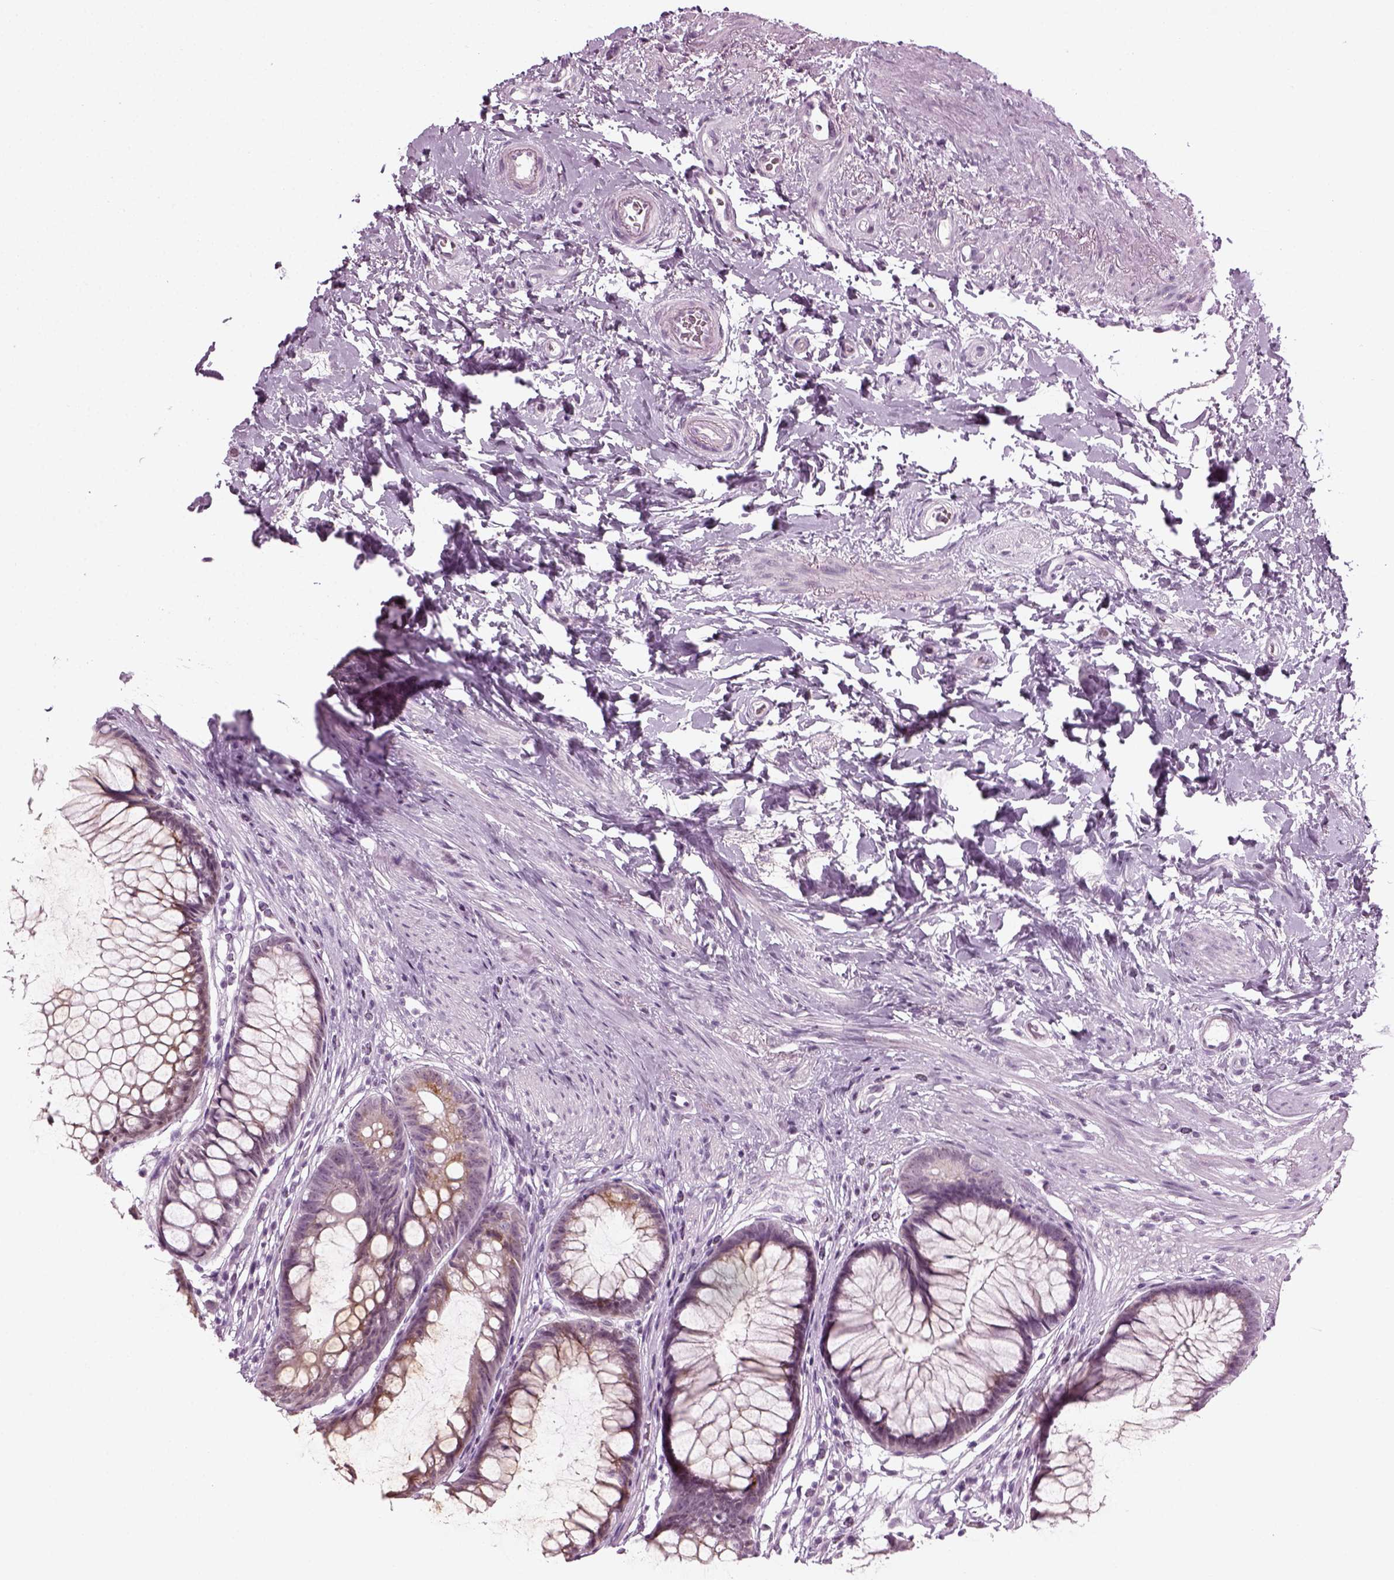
{"staining": {"intensity": "moderate", "quantity": "25%-75%", "location": "cytoplasmic/membranous"}, "tissue": "rectum", "cell_type": "Glandular cells", "image_type": "normal", "snomed": [{"axis": "morphology", "description": "Normal tissue, NOS"}, {"axis": "topography", "description": "Smooth muscle"}, {"axis": "topography", "description": "Rectum"}], "caption": "Immunohistochemistry (IHC) micrograph of unremarkable rectum: human rectum stained using immunohistochemistry exhibits medium levels of moderate protein expression localized specifically in the cytoplasmic/membranous of glandular cells, appearing as a cytoplasmic/membranous brown color.", "gene": "KRT75", "patient": {"sex": "male", "age": 53}}